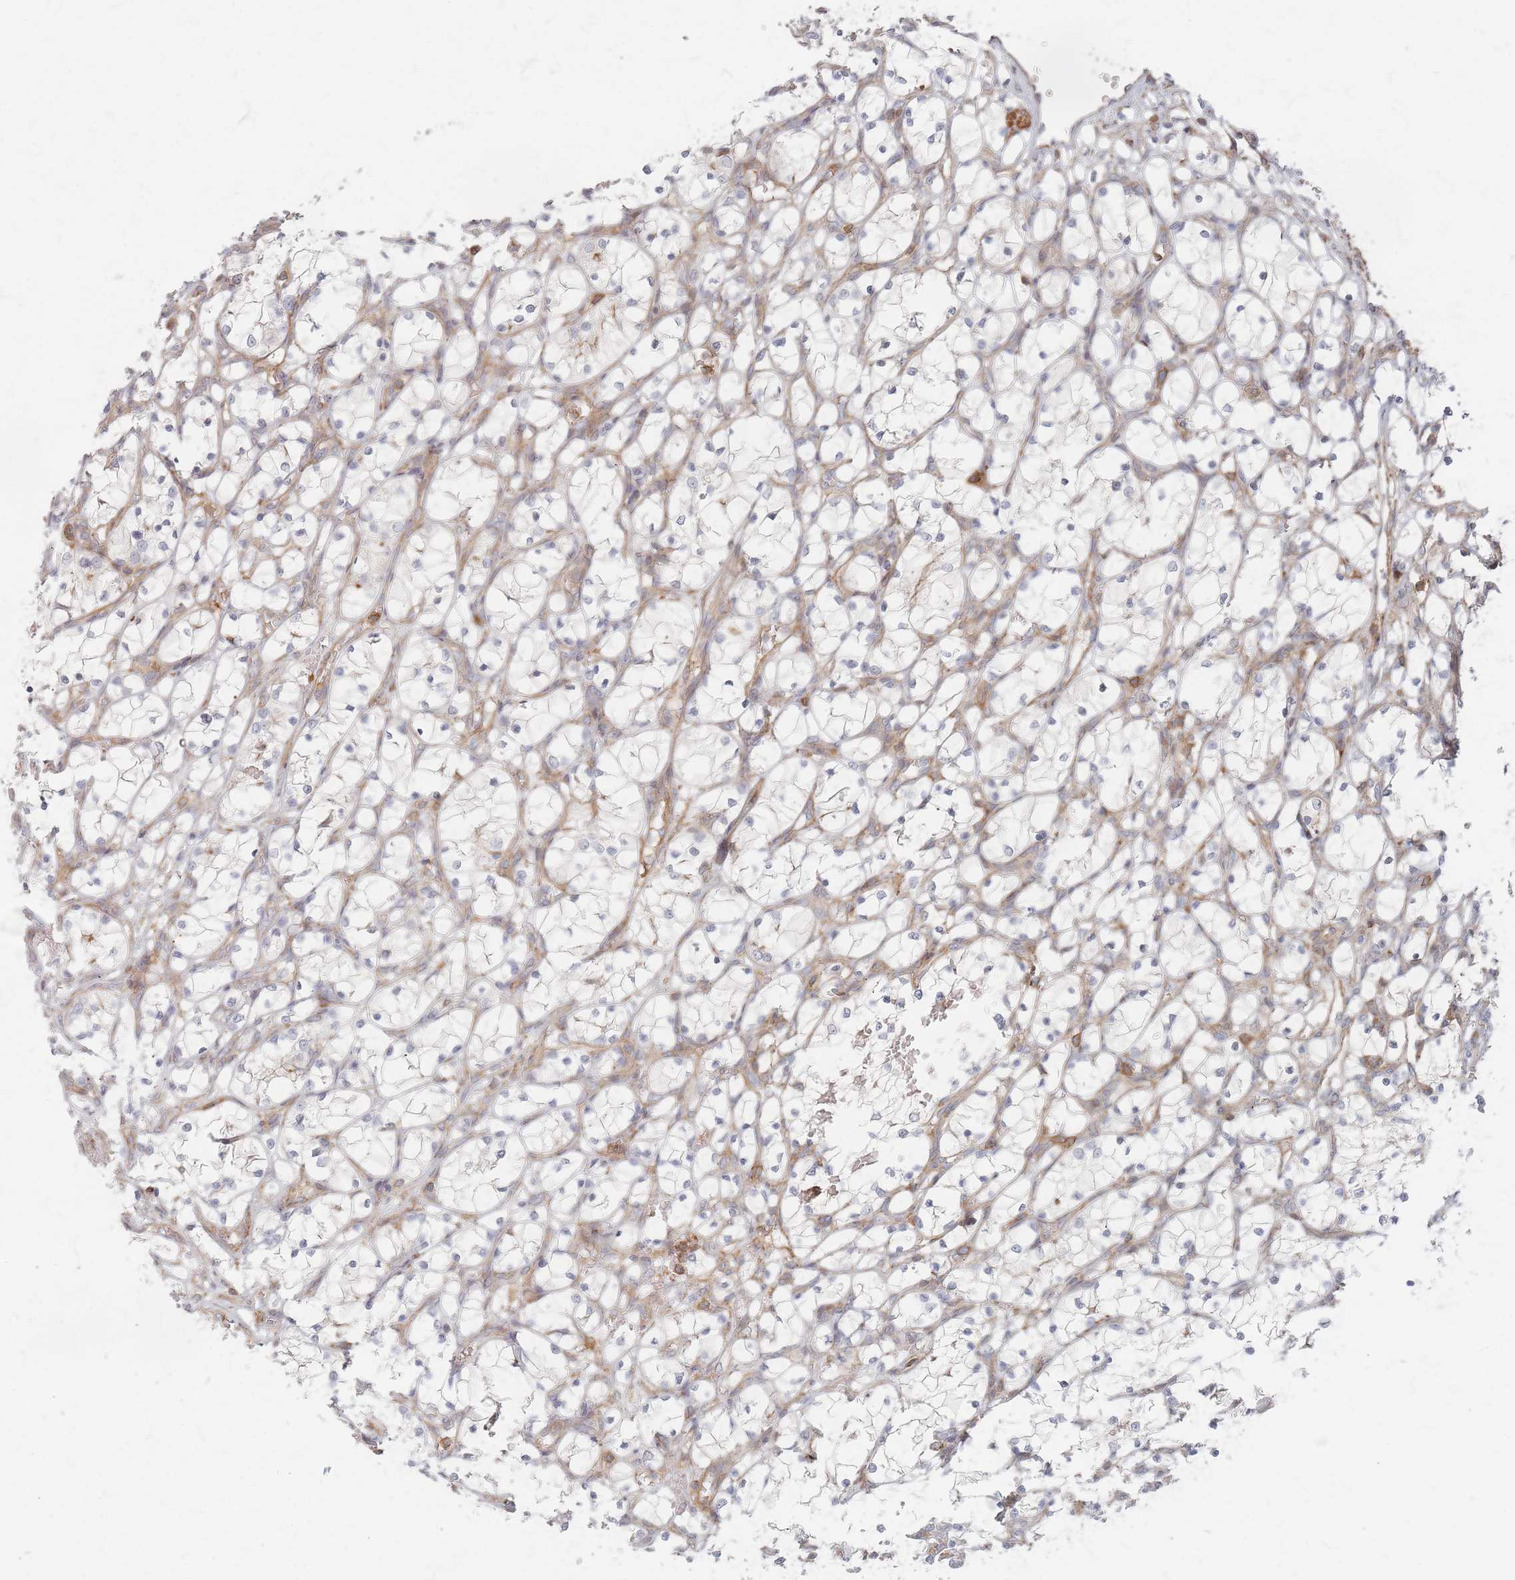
{"staining": {"intensity": "negative", "quantity": "none", "location": "none"}, "tissue": "renal cancer", "cell_type": "Tumor cells", "image_type": "cancer", "snomed": [{"axis": "morphology", "description": "Adenocarcinoma, NOS"}, {"axis": "topography", "description": "Kidney"}], "caption": "The image reveals no staining of tumor cells in adenocarcinoma (renal).", "gene": "ZNF852", "patient": {"sex": "female", "age": 69}}